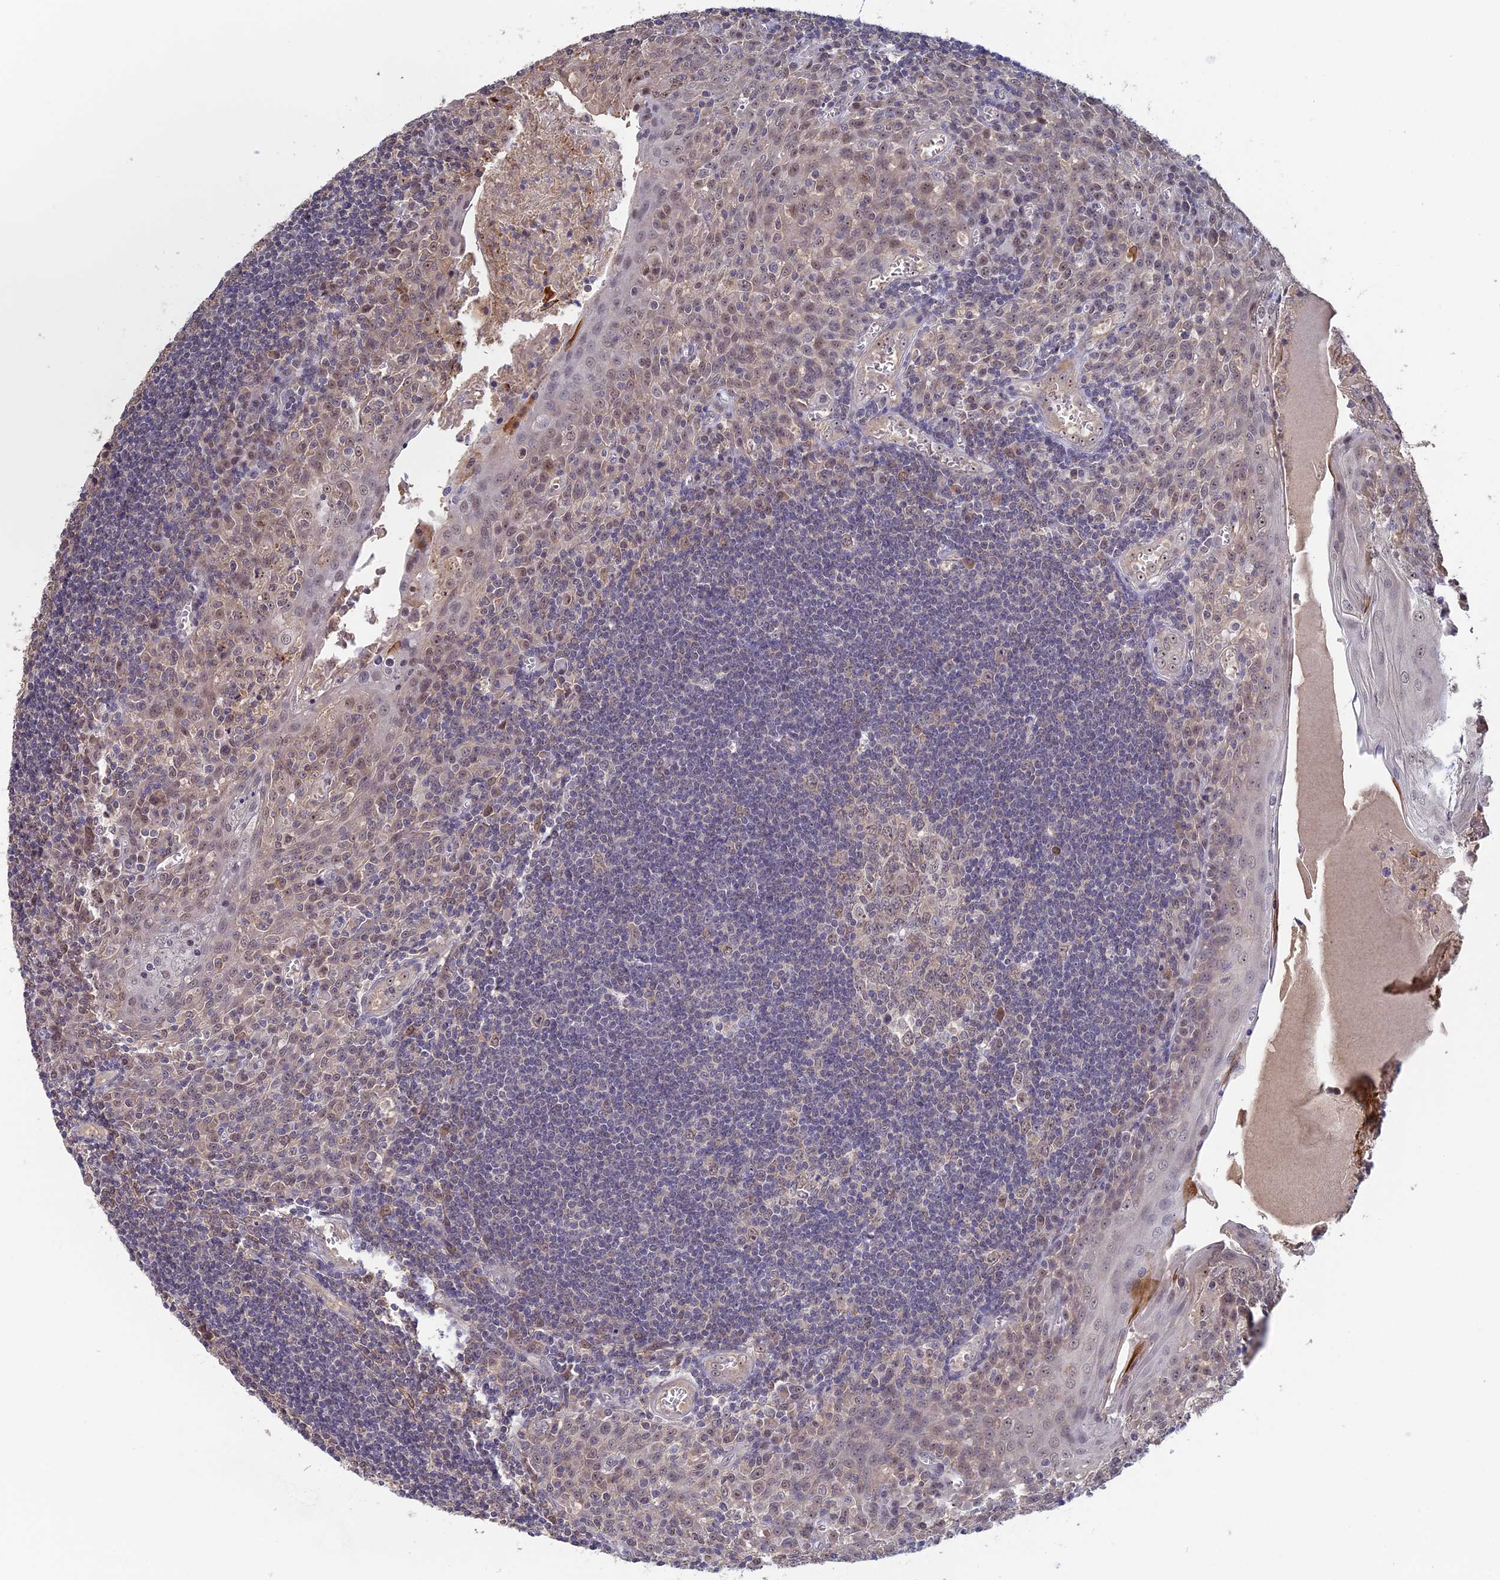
{"staining": {"intensity": "moderate", "quantity": "25%-75%", "location": "nuclear"}, "tissue": "tonsil", "cell_type": "Germinal center cells", "image_type": "normal", "snomed": [{"axis": "morphology", "description": "Normal tissue, NOS"}, {"axis": "topography", "description": "Tonsil"}], "caption": "Moderate nuclear positivity for a protein is identified in about 25%-75% of germinal center cells of normal tonsil using immunohistochemistry.", "gene": "FAM98C", "patient": {"sex": "male", "age": 27}}